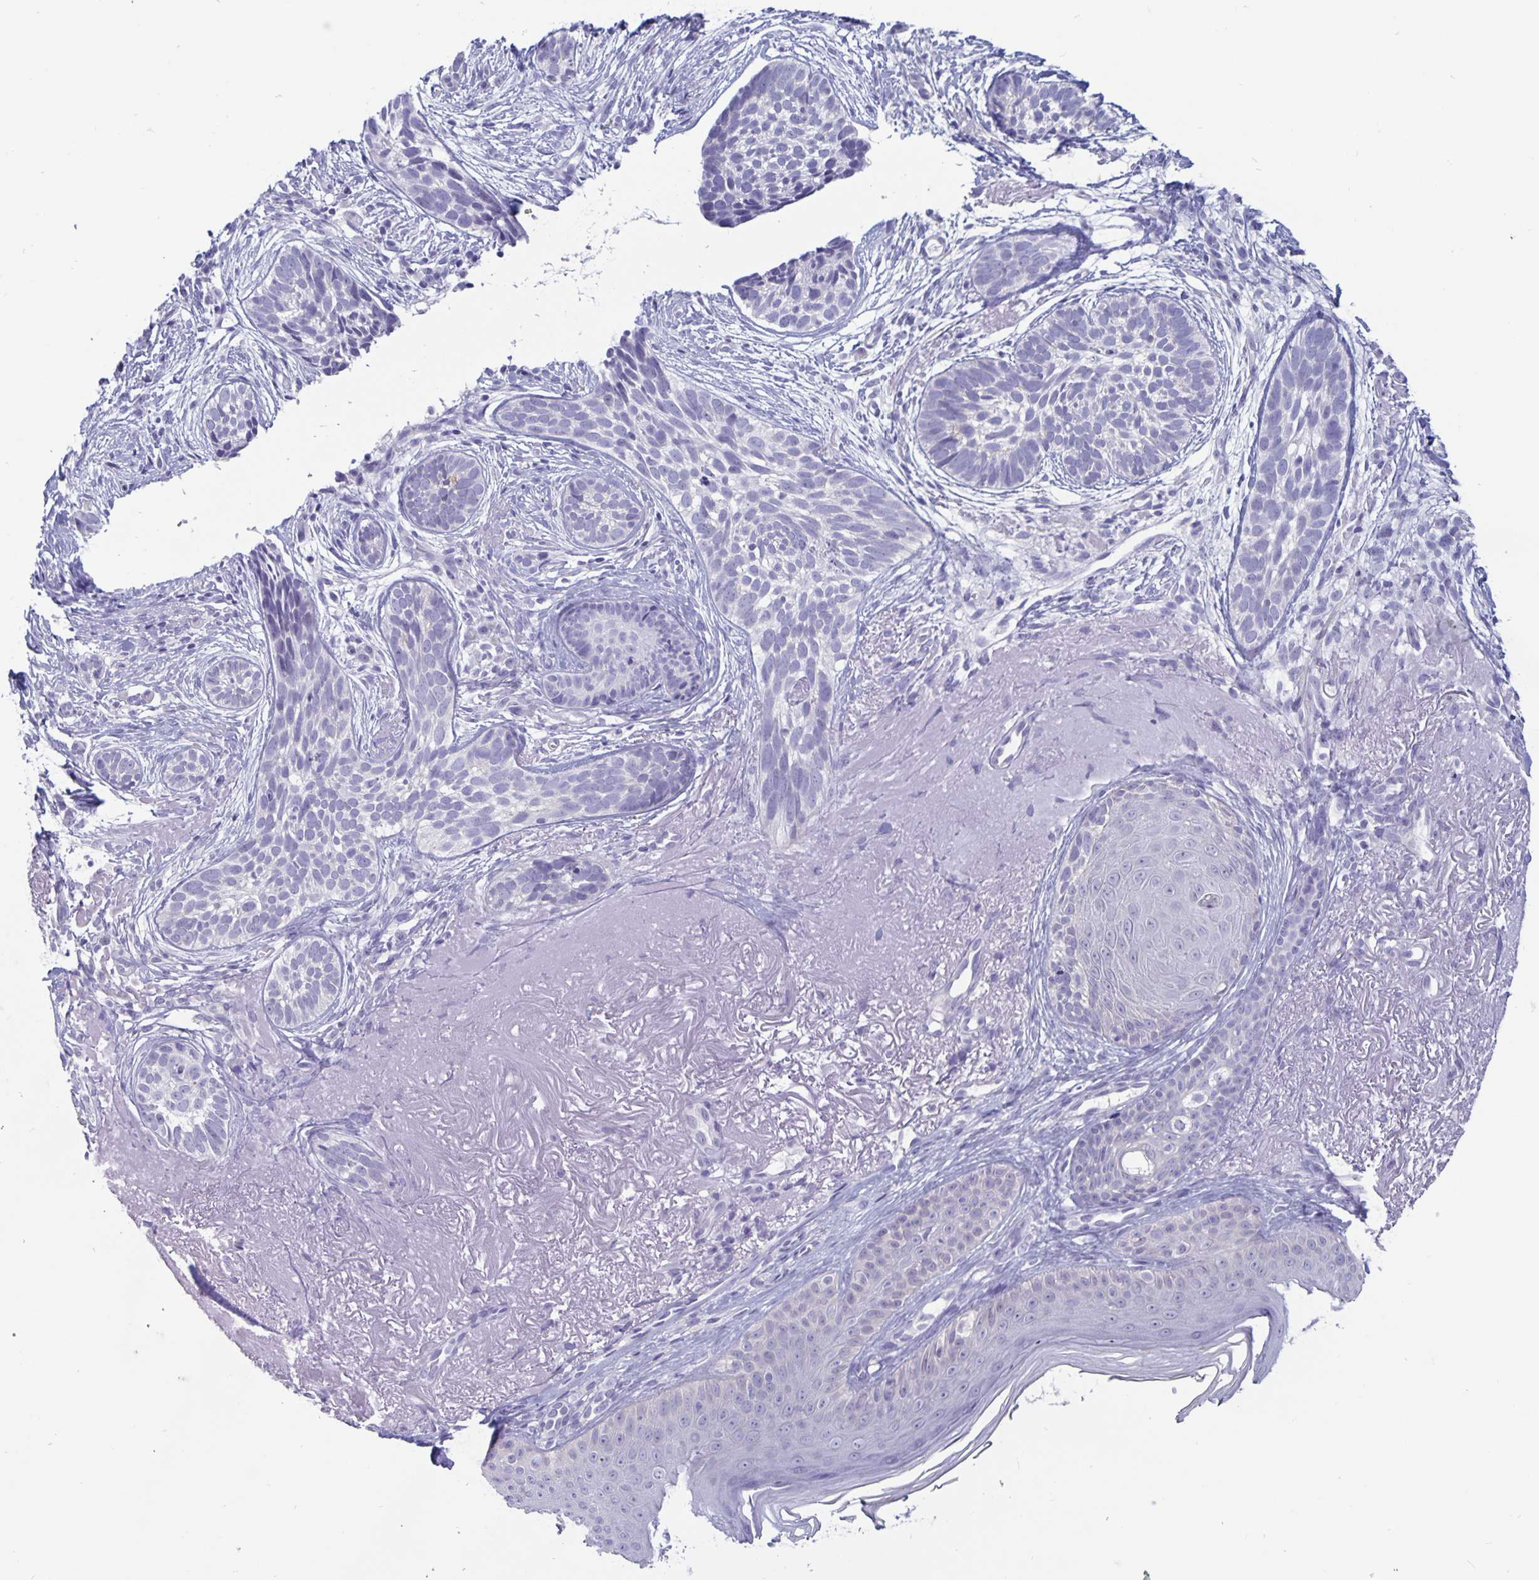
{"staining": {"intensity": "negative", "quantity": "none", "location": "none"}, "tissue": "skin cancer", "cell_type": "Tumor cells", "image_type": "cancer", "snomed": [{"axis": "morphology", "description": "Basal cell carcinoma"}, {"axis": "morphology", "description": "BCC, high aggressive"}, {"axis": "topography", "description": "Skin"}], "caption": "Immunohistochemistry histopathology image of neoplastic tissue: human skin bcc,  high aggressive stained with DAB displays no significant protein staining in tumor cells.", "gene": "PLCB3", "patient": {"sex": "female", "age": 86}}